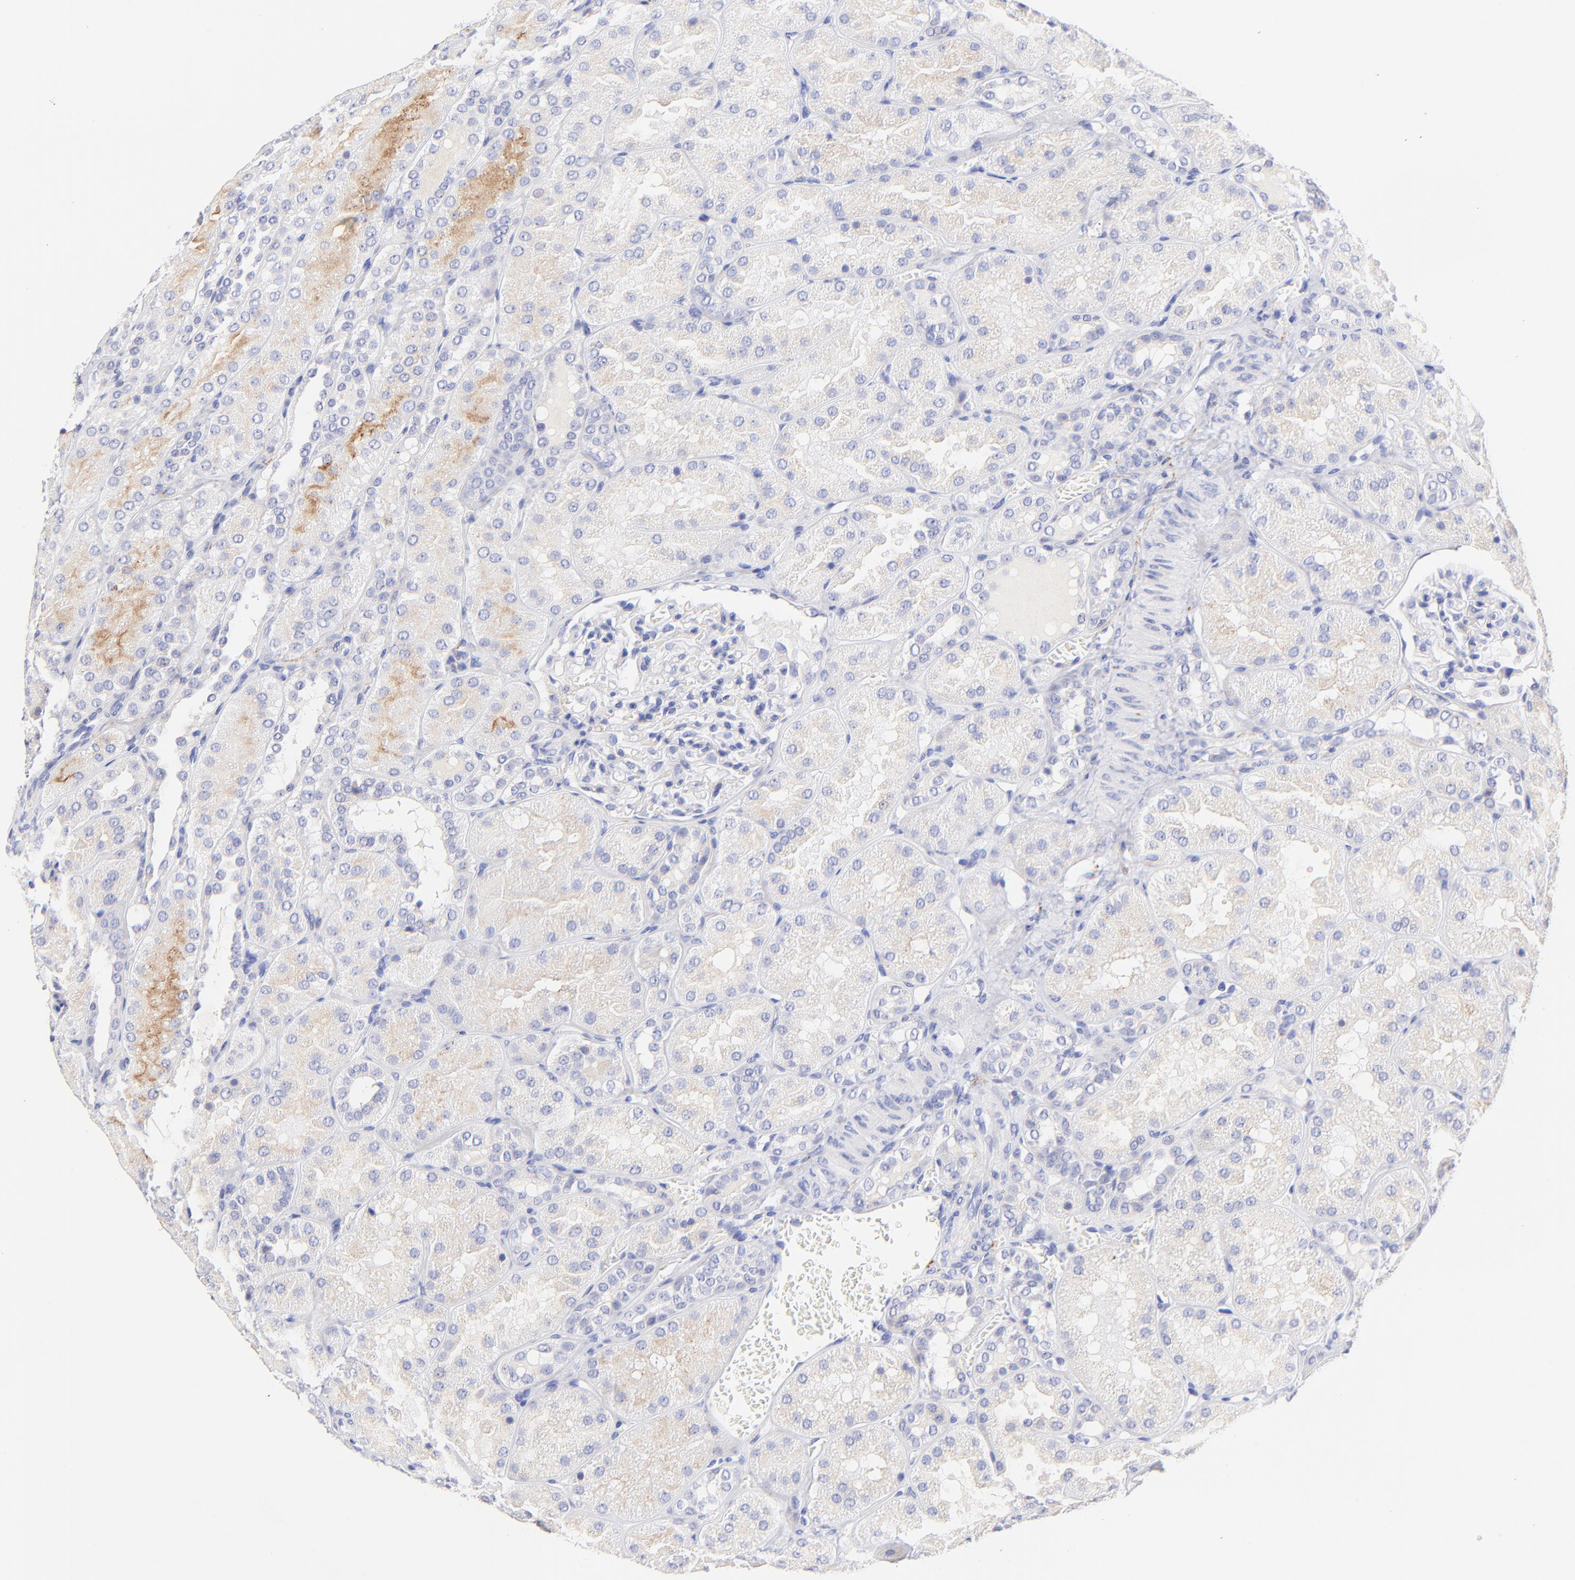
{"staining": {"intensity": "negative", "quantity": "none", "location": "none"}, "tissue": "kidney", "cell_type": "Cells in glomeruli", "image_type": "normal", "snomed": [{"axis": "morphology", "description": "Normal tissue, NOS"}, {"axis": "topography", "description": "Kidney"}], "caption": "DAB immunohistochemical staining of normal kidney displays no significant staining in cells in glomeruli.", "gene": "RAB3A", "patient": {"sex": "male", "age": 28}}